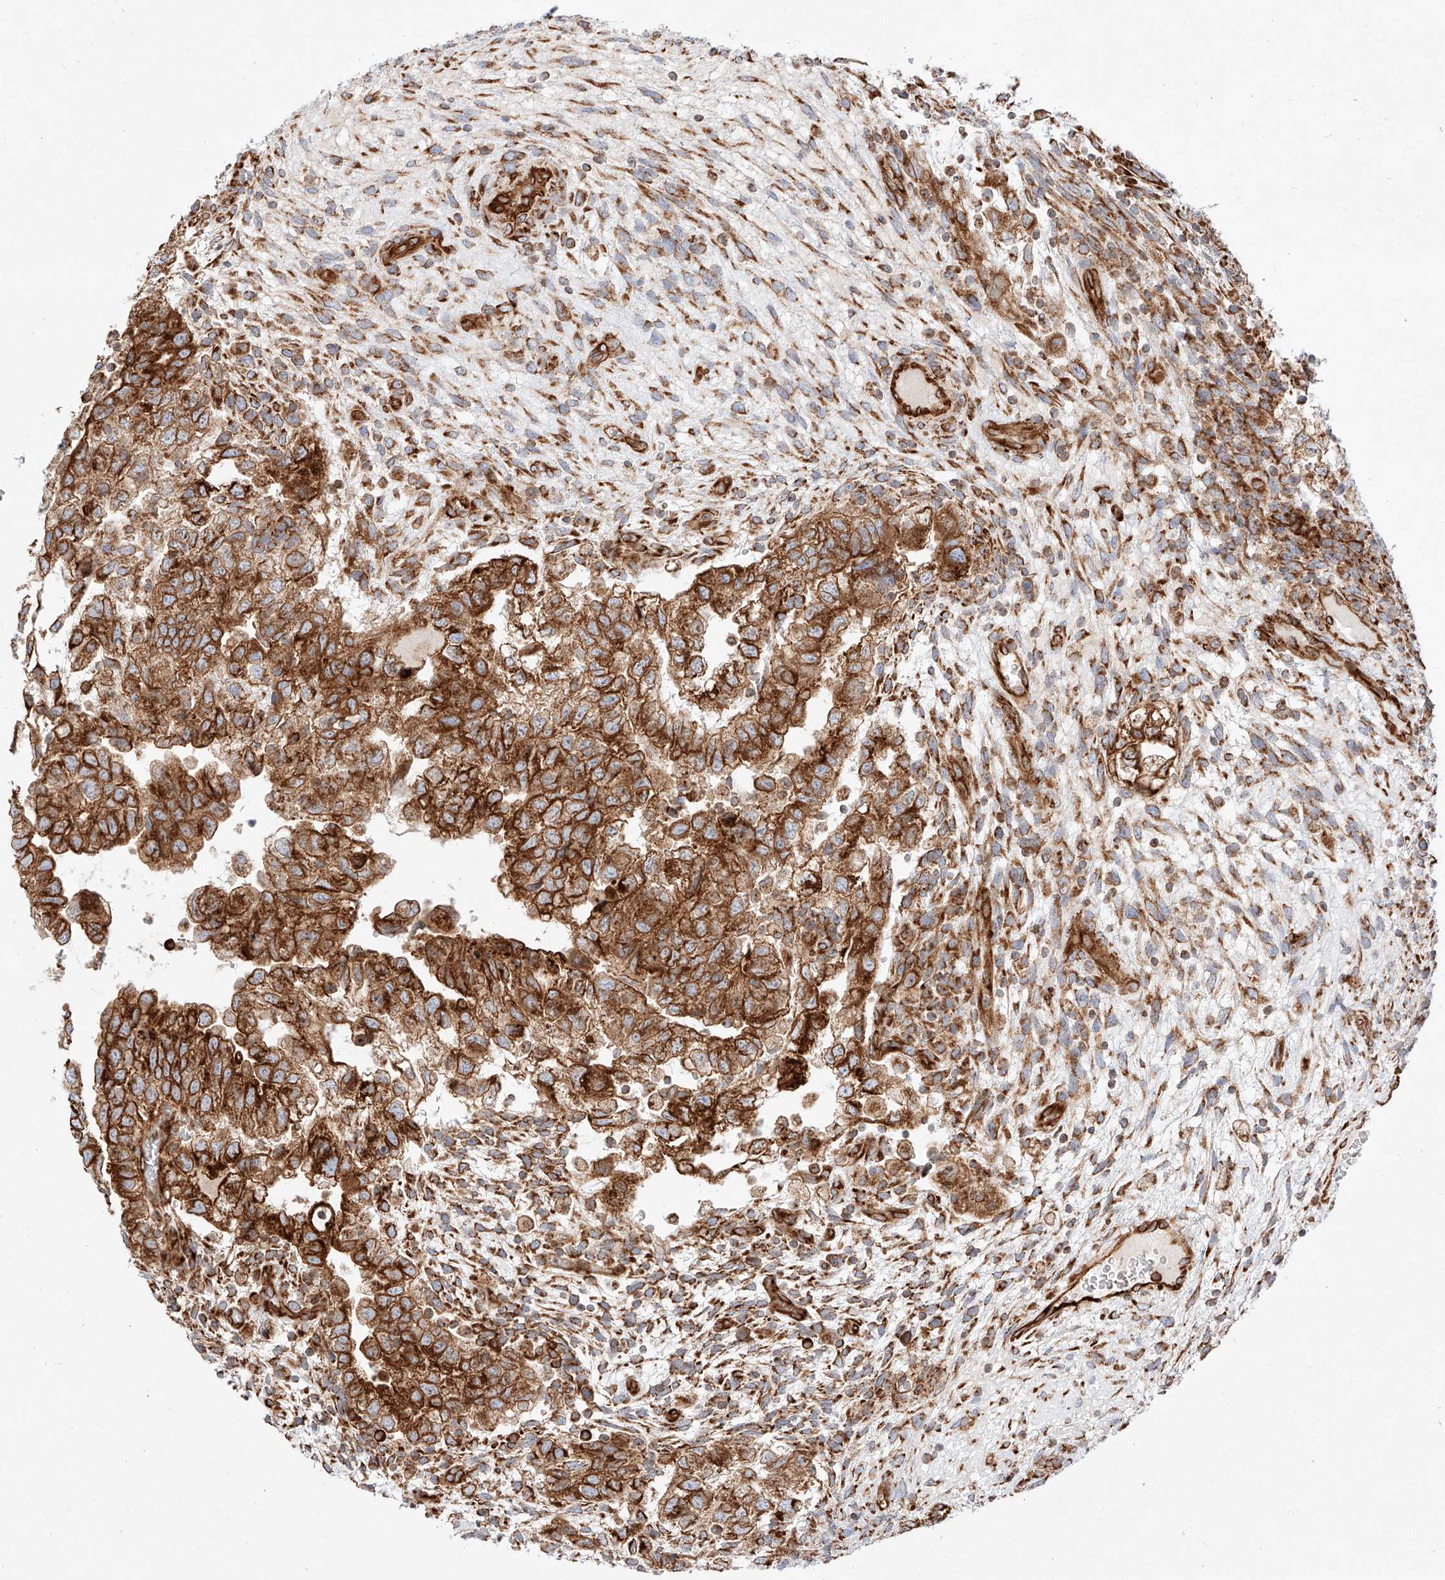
{"staining": {"intensity": "strong", "quantity": ">75%", "location": "cytoplasmic/membranous"}, "tissue": "testis cancer", "cell_type": "Tumor cells", "image_type": "cancer", "snomed": [{"axis": "morphology", "description": "Carcinoma, Embryonal, NOS"}, {"axis": "topography", "description": "Testis"}], "caption": "An image showing strong cytoplasmic/membranous staining in approximately >75% of tumor cells in testis cancer, as visualized by brown immunohistochemical staining.", "gene": "CSGALNACT2", "patient": {"sex": "male", "age": 37}}